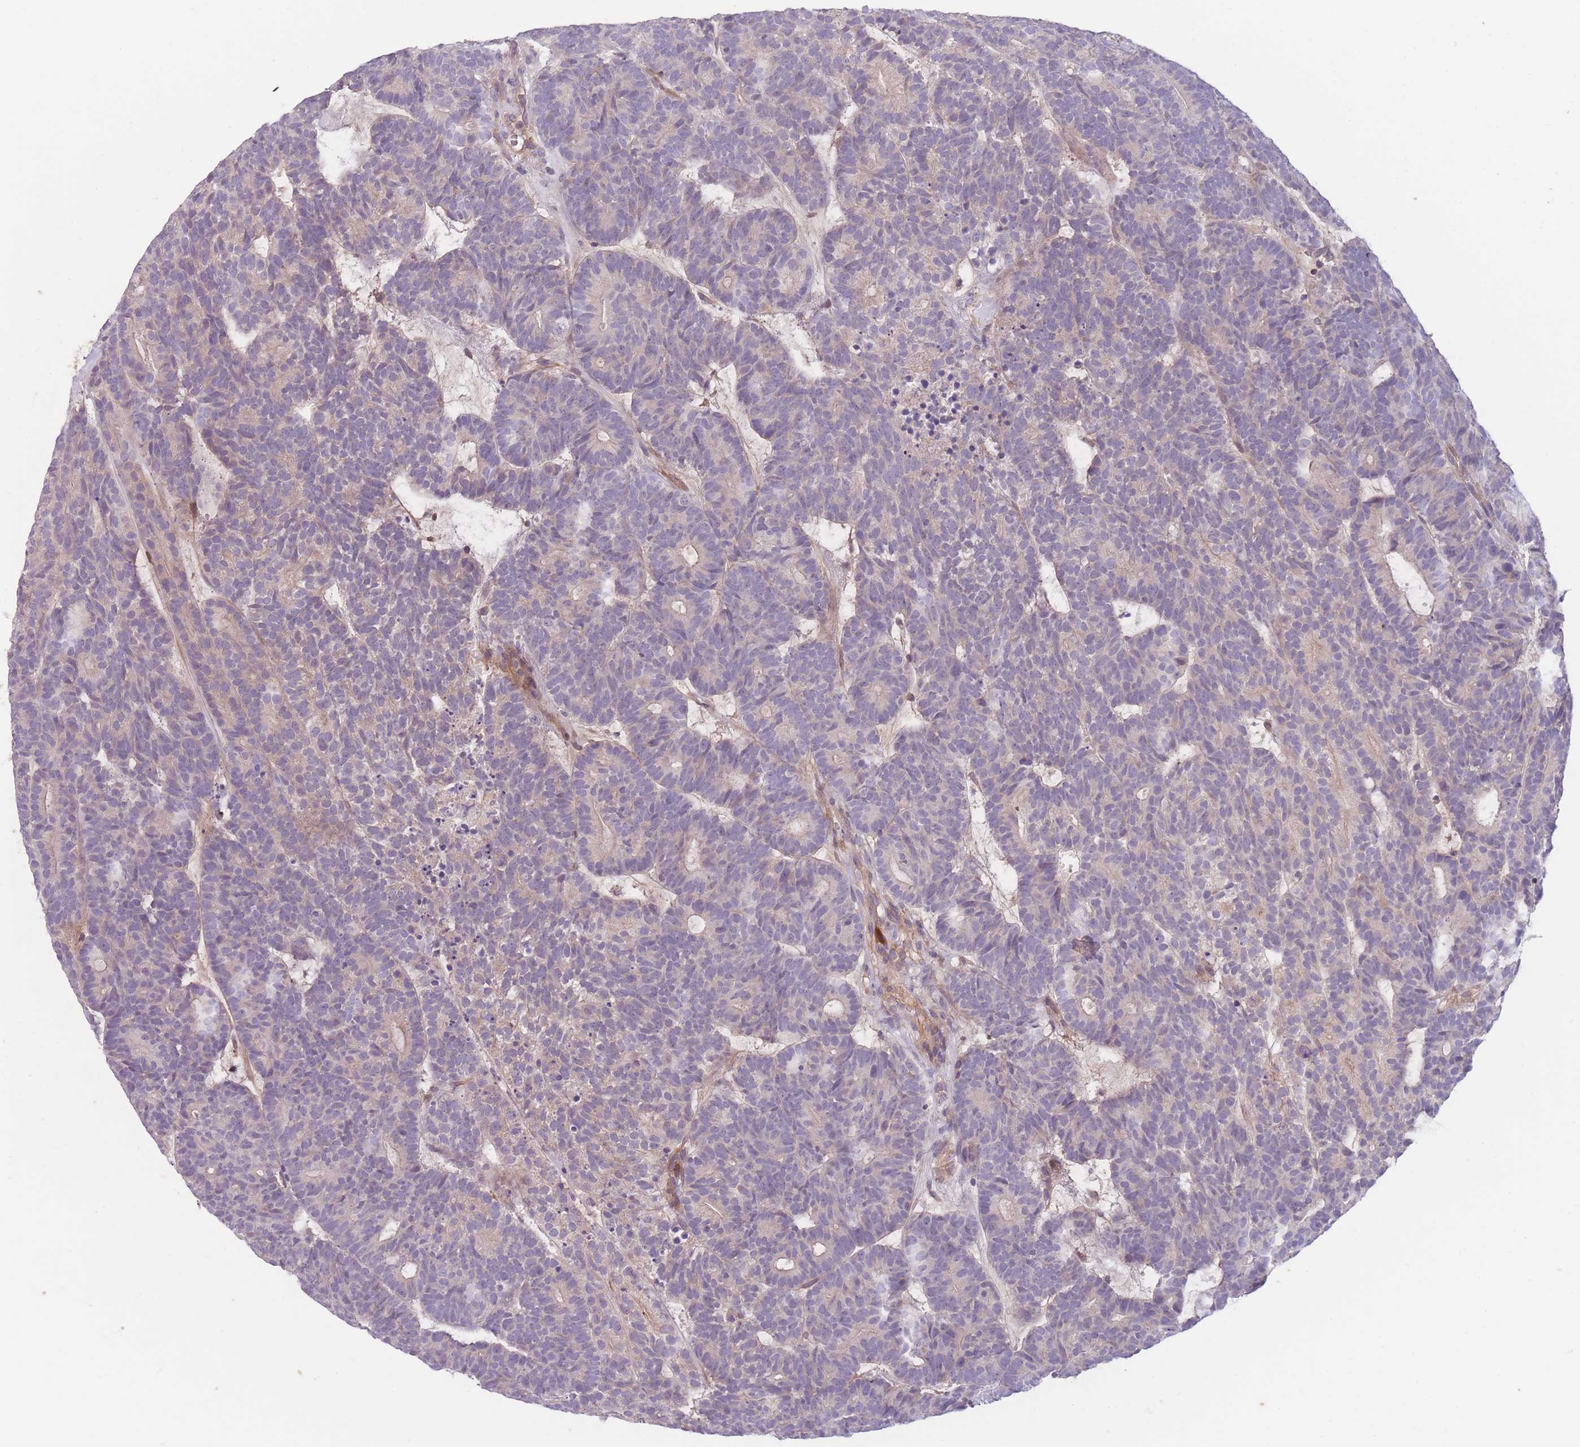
{"staining": {"intensity": "negative", "quantity": "none", "location": "none"}, "tissue": "head and neck cancer", "cell_type": "Tumor cells", "image_type": "cancer", "snomed": [{"axis": "morphology", "description": "Adenocarcinoma, NOS"}, {"axis": "topography", "description": "Head-Neck"}], "caption": "A photomicrograph of human head and neck cancer is negative for staining in tumor cells. Brightfield microscopy of IHC stained with DAB (brown) and hematoxylin (blue), captured at high magnification.", "gene": "WDR93", "patient": {"sex": "female", "age": 81}}